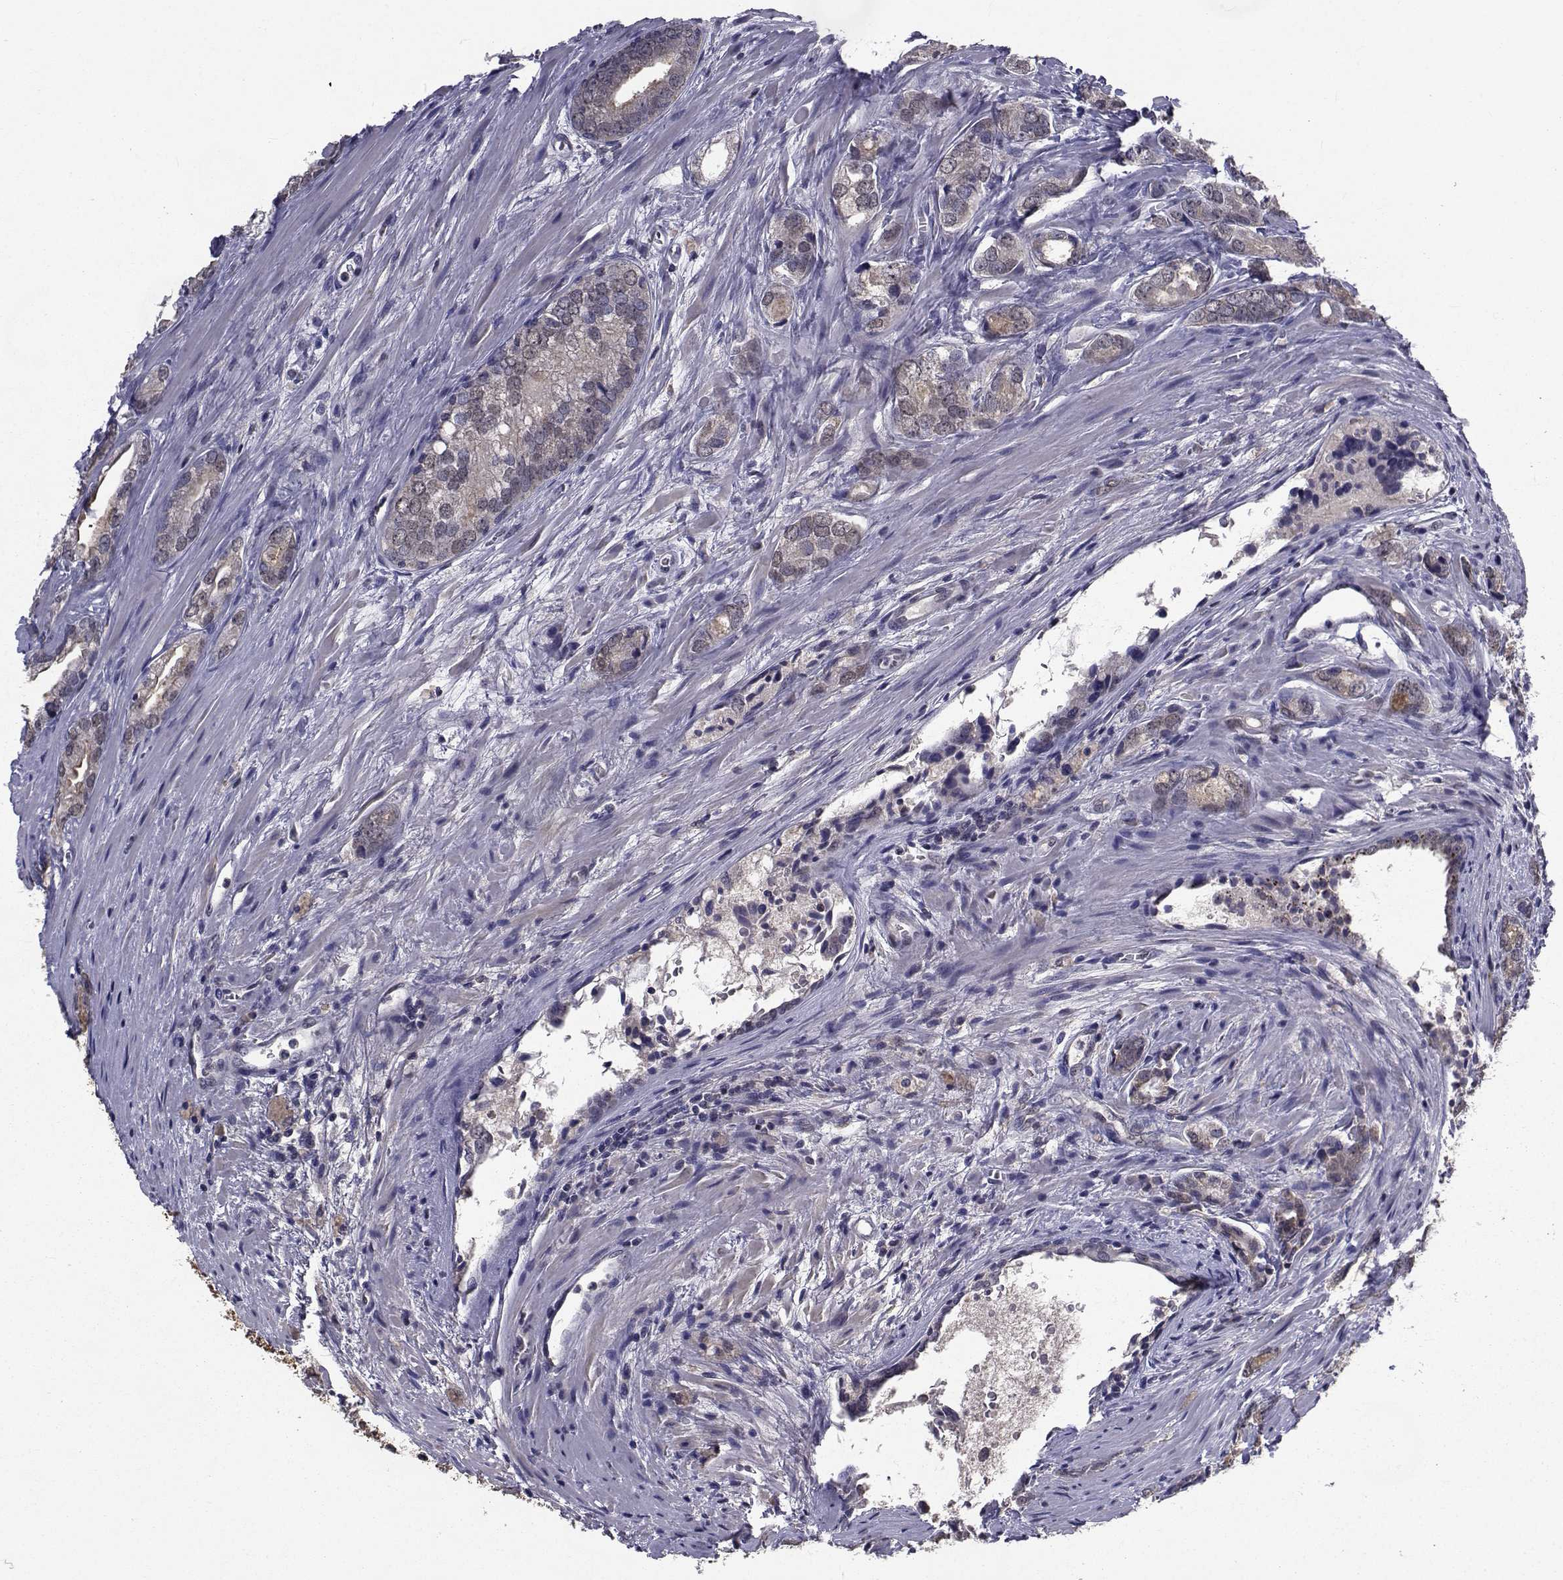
{"staining": {"intensity": "weak", "quantity": "<25%", "location": "cytoplasmic/membranous"}, "tissue": "prostate cancer", "cell_type": "Tumor cells", "image_type": "cancer", "snomed": [{"axis": "morphology", "description": "Adenocarcinoma, NOS"}, {"axis": "morphology", "description": "Adenocarcinoma, High grade"}, {"axis": "topography", "description": "Prostate"}], "caption": "Human prostate cancer stained for a protein using immunohistochemistry (IHC) reveals no expression in tumor cells.", "gene": "CYP2S1", "patient": {"sex": "male", "age": 70}}